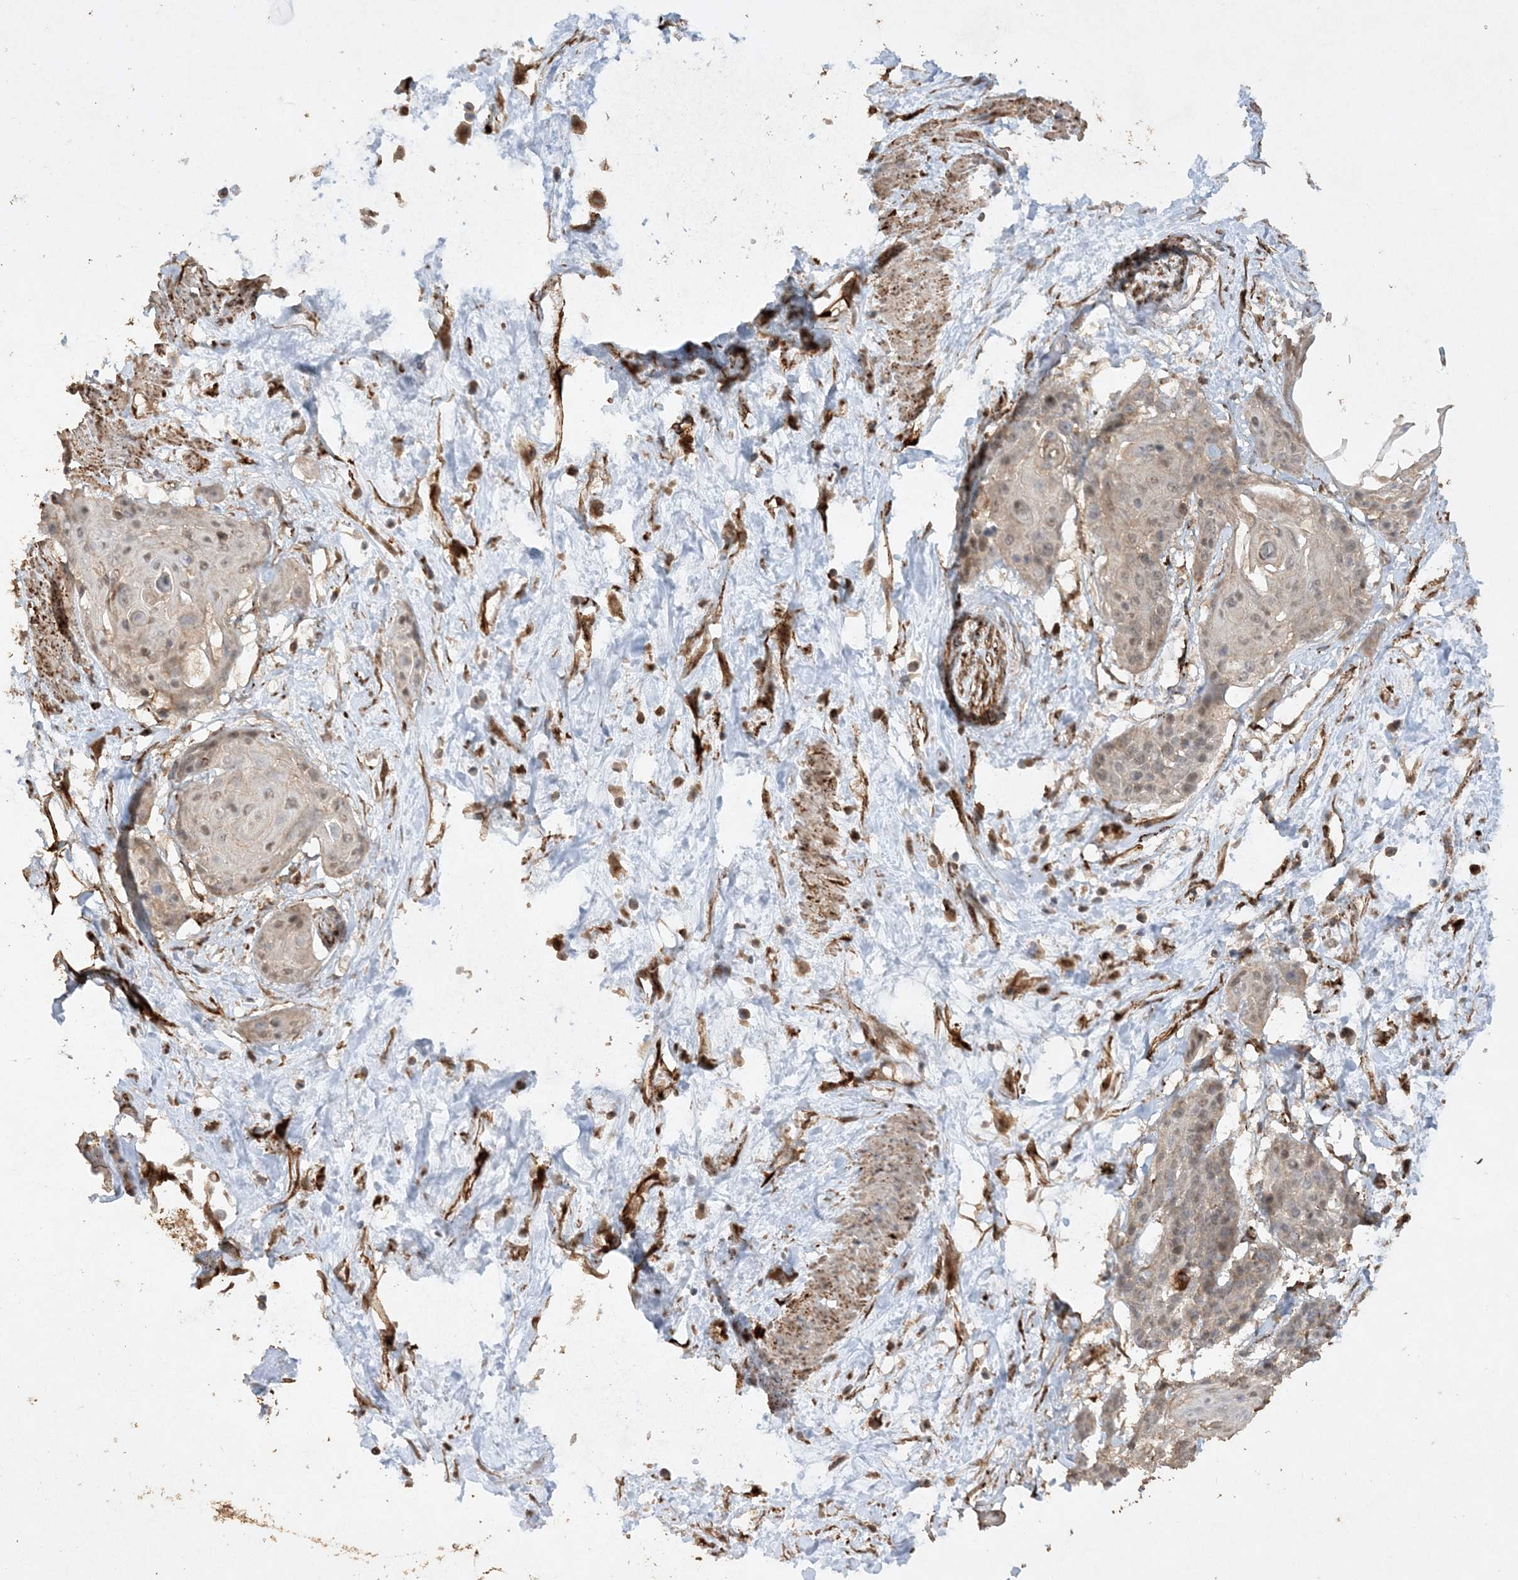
{"staining": {"intensity": "weak", "quantity": "25%-75%", "location": "cytoplasmic/membranous,nuclear"}, "tissue": "cervical cancer", "cell_type": "Tumor cells", "image_type": "cancer", "snomed": [{"axis": "morphology", "description": "Squamous cell carcinoma, NOS"}, {"axis": "topography", "description": "Cervix"}], "caption": "This photomicrograph shows immunohistochemistry staining of cervical squamous cell carcinoma, with low weak cytoplasmic/membranous and nuclear positivity in about 25%-75% of tumor cells.", "gene": "AVPI1", "patient": {"sex": "female", "age": 57}}